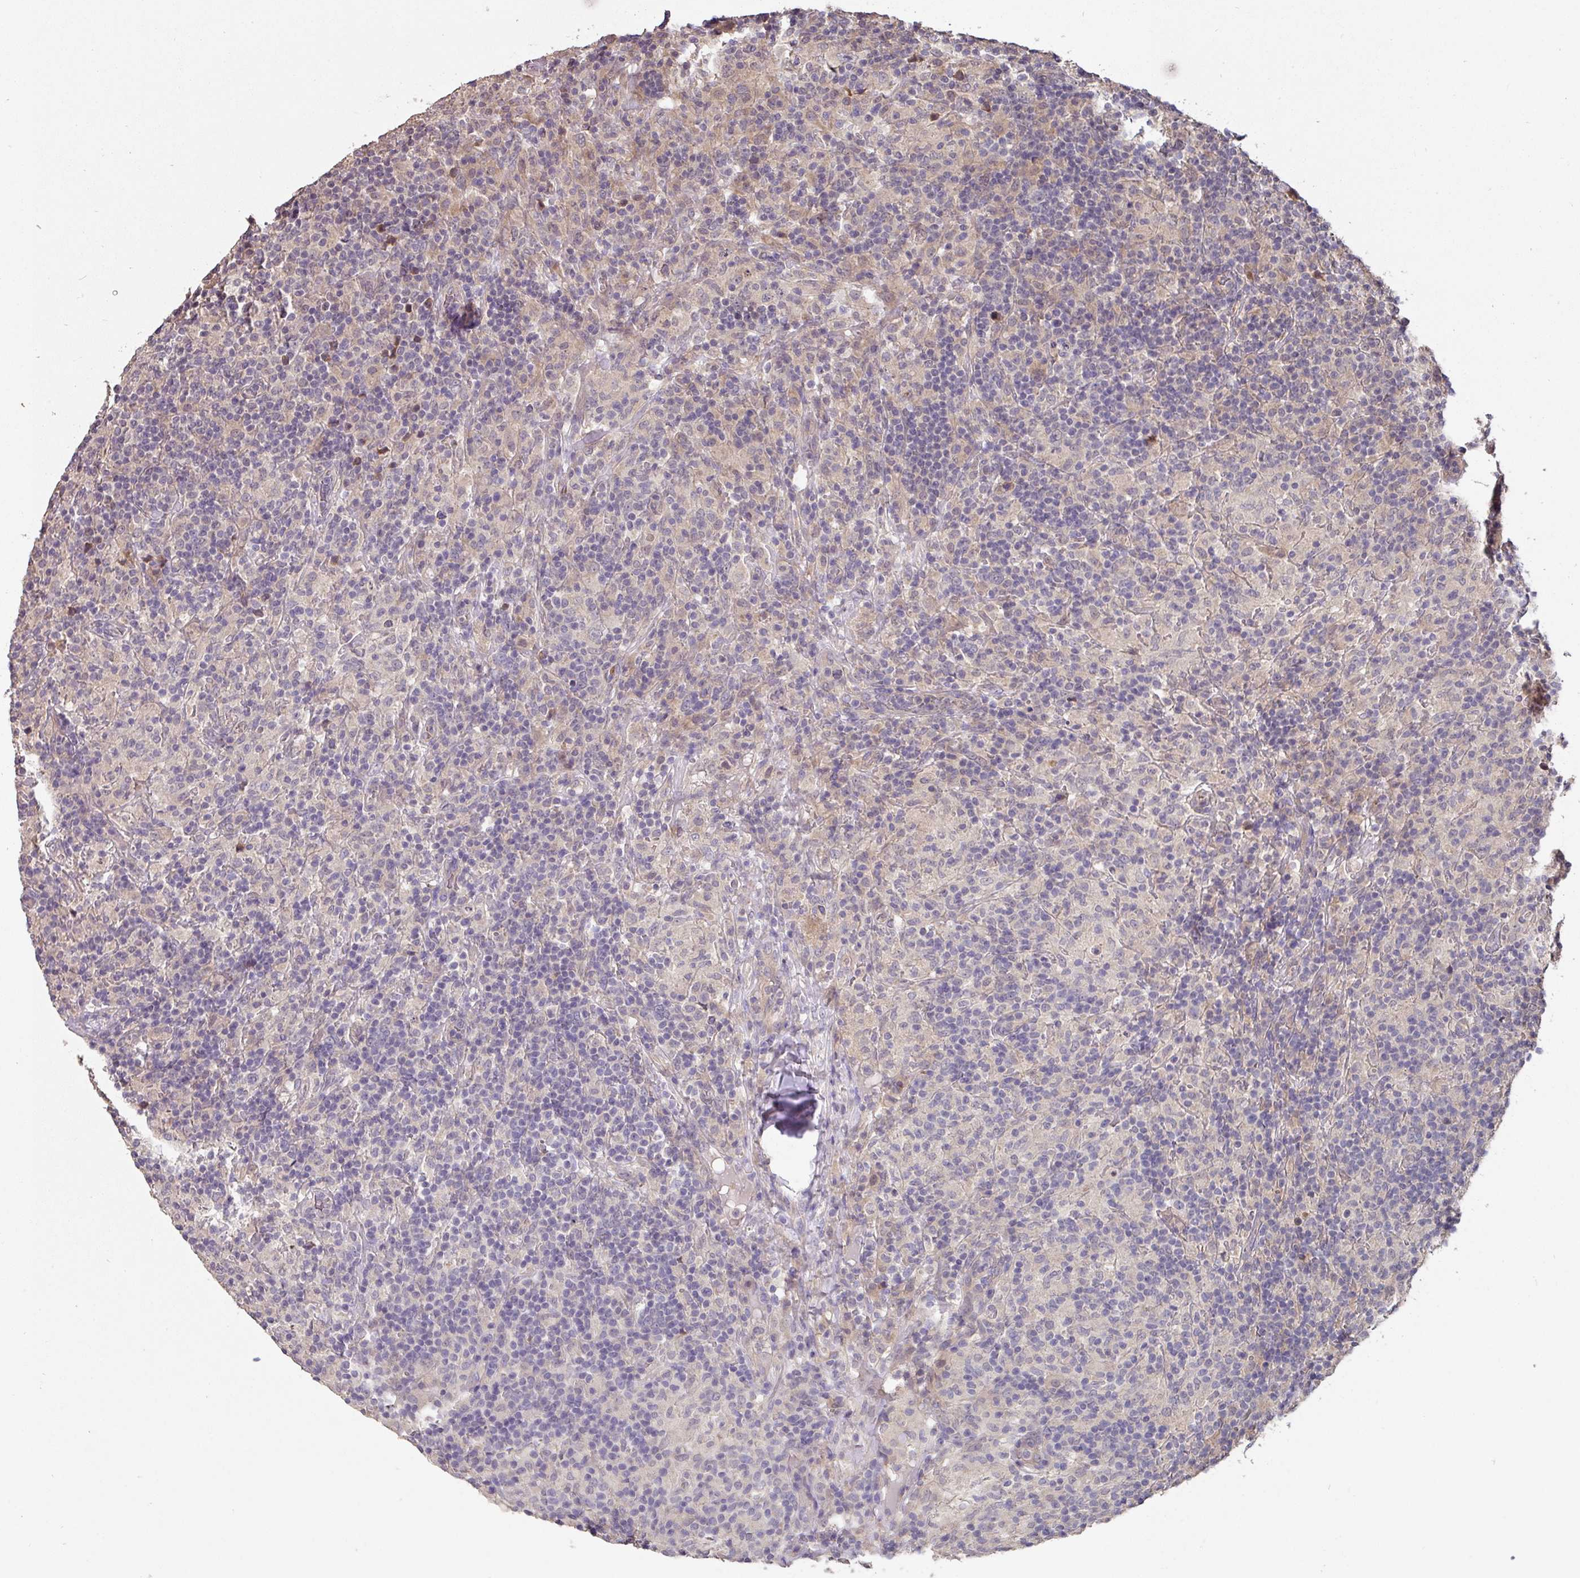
{"staining": {"intensity": "negative", "quantity": "none", "location": "none"}, "tissue": "lymphoma", "cell_type": "Tumor cells", "image_type": "cancer", "snomed": [{"axis": "morphology", "description": "Hodgkin's disease, NOS"}, {"axis": "topography", "description": "Lymph node"}], "caption": "High magnification brightfield microscopy of Hodgkin's disease stained with DAB (brown) and counterstained with hematoxylin (blue): tumor cells show no significant positivity. (Brightfield microscopy of DAB IHC at high magnification).", "gene": "ACVR2B", "patient": {"sex": "male", "age": 70}}